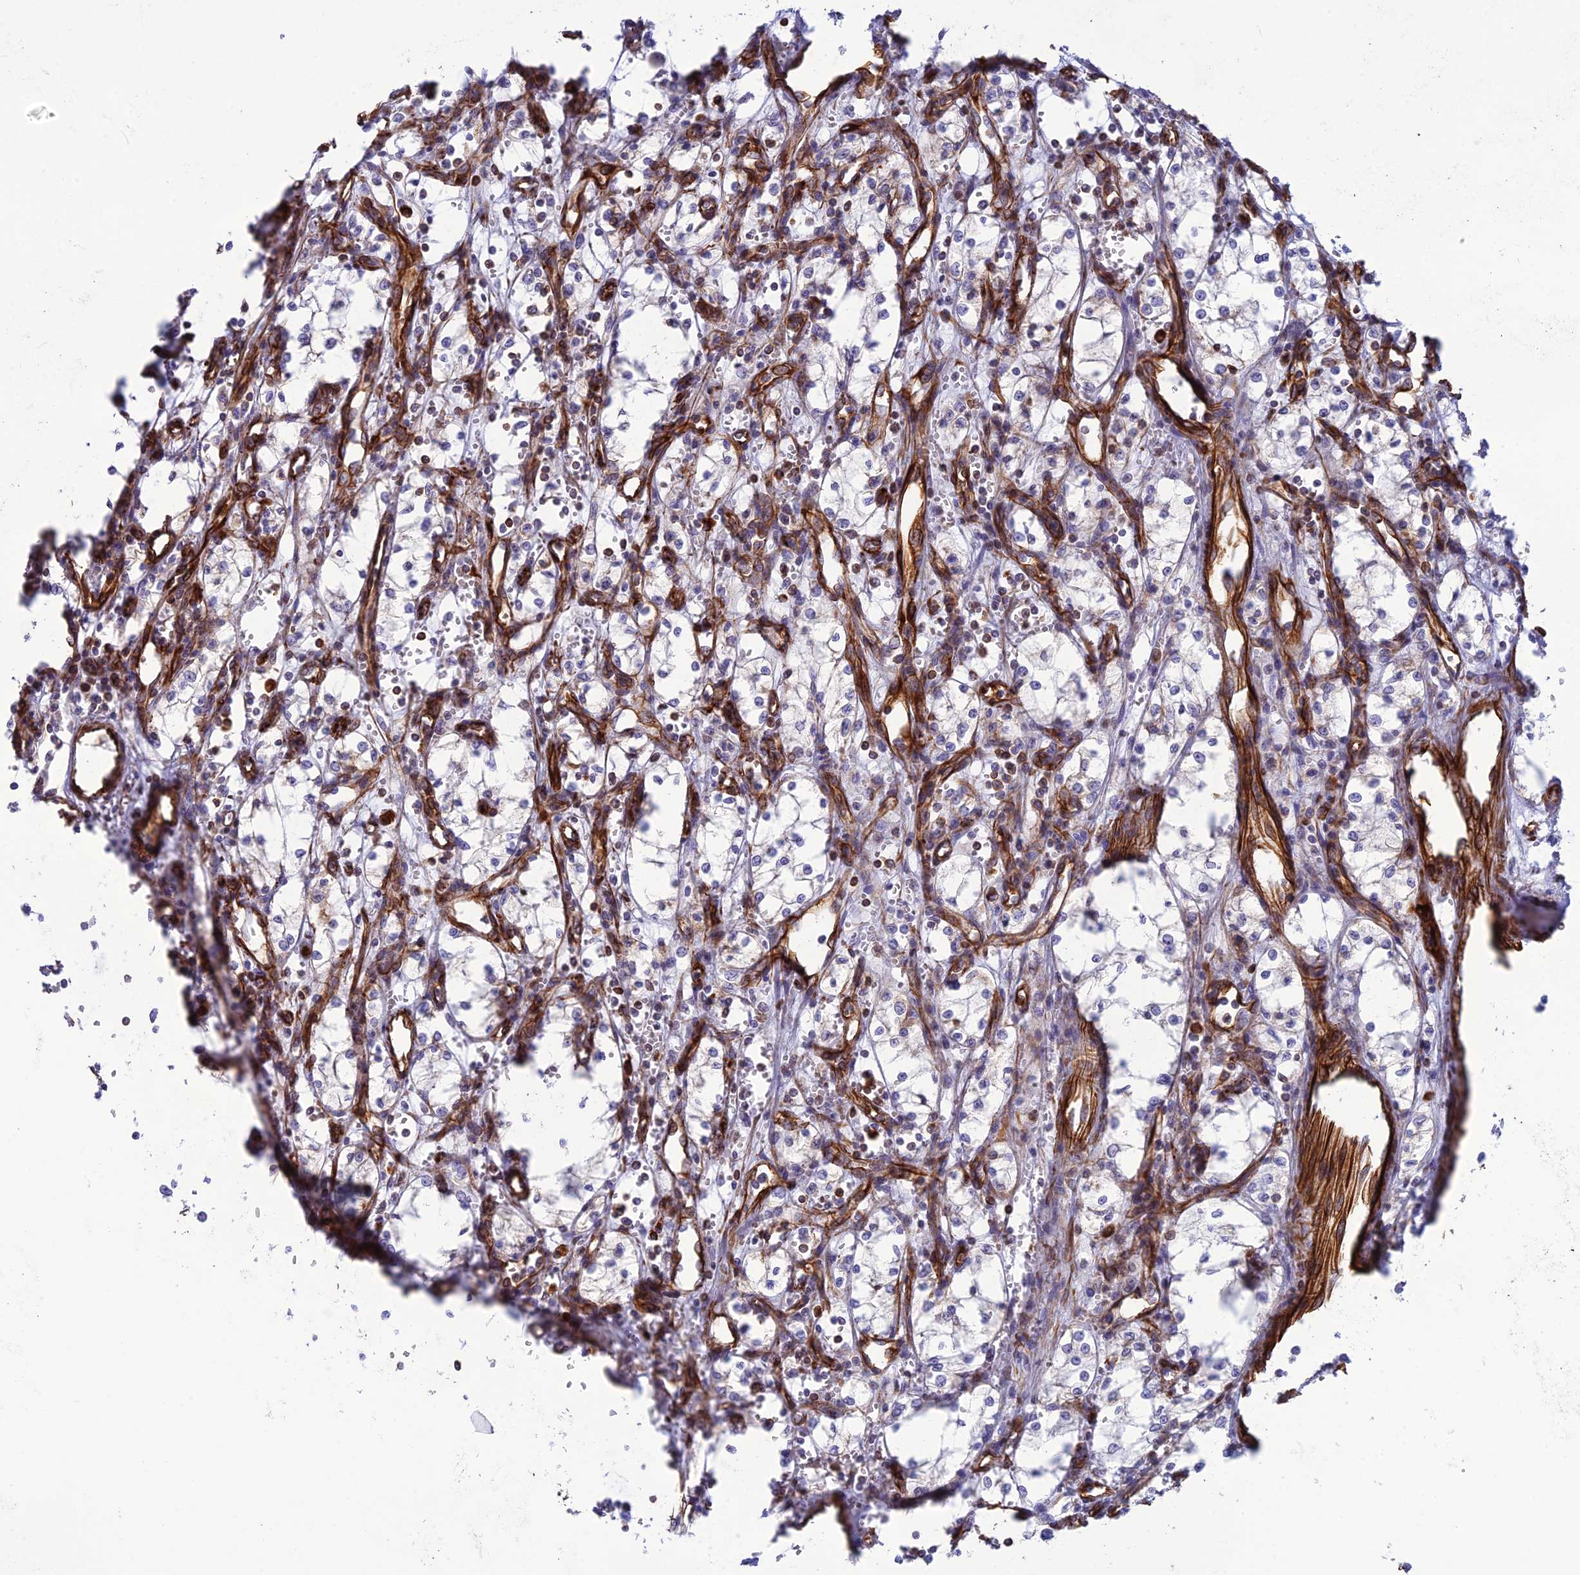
{"staining": {"intensity": "negative", "quantity": "none", "location": "none"}, "tissue": "renal cancer", "cell_type": "Tumor cells", "image_type": "cancer", "snomed": [{"axis": "morphology", "description": "Adenocarcinoma, NOS"}, {"axis": "topography", "description": "Kidney"}], "caption": "Tumor cells show no significant staining in renal cancer.", "gene": "FBXL20", "patient": {"sex": "male", "age": 59}}